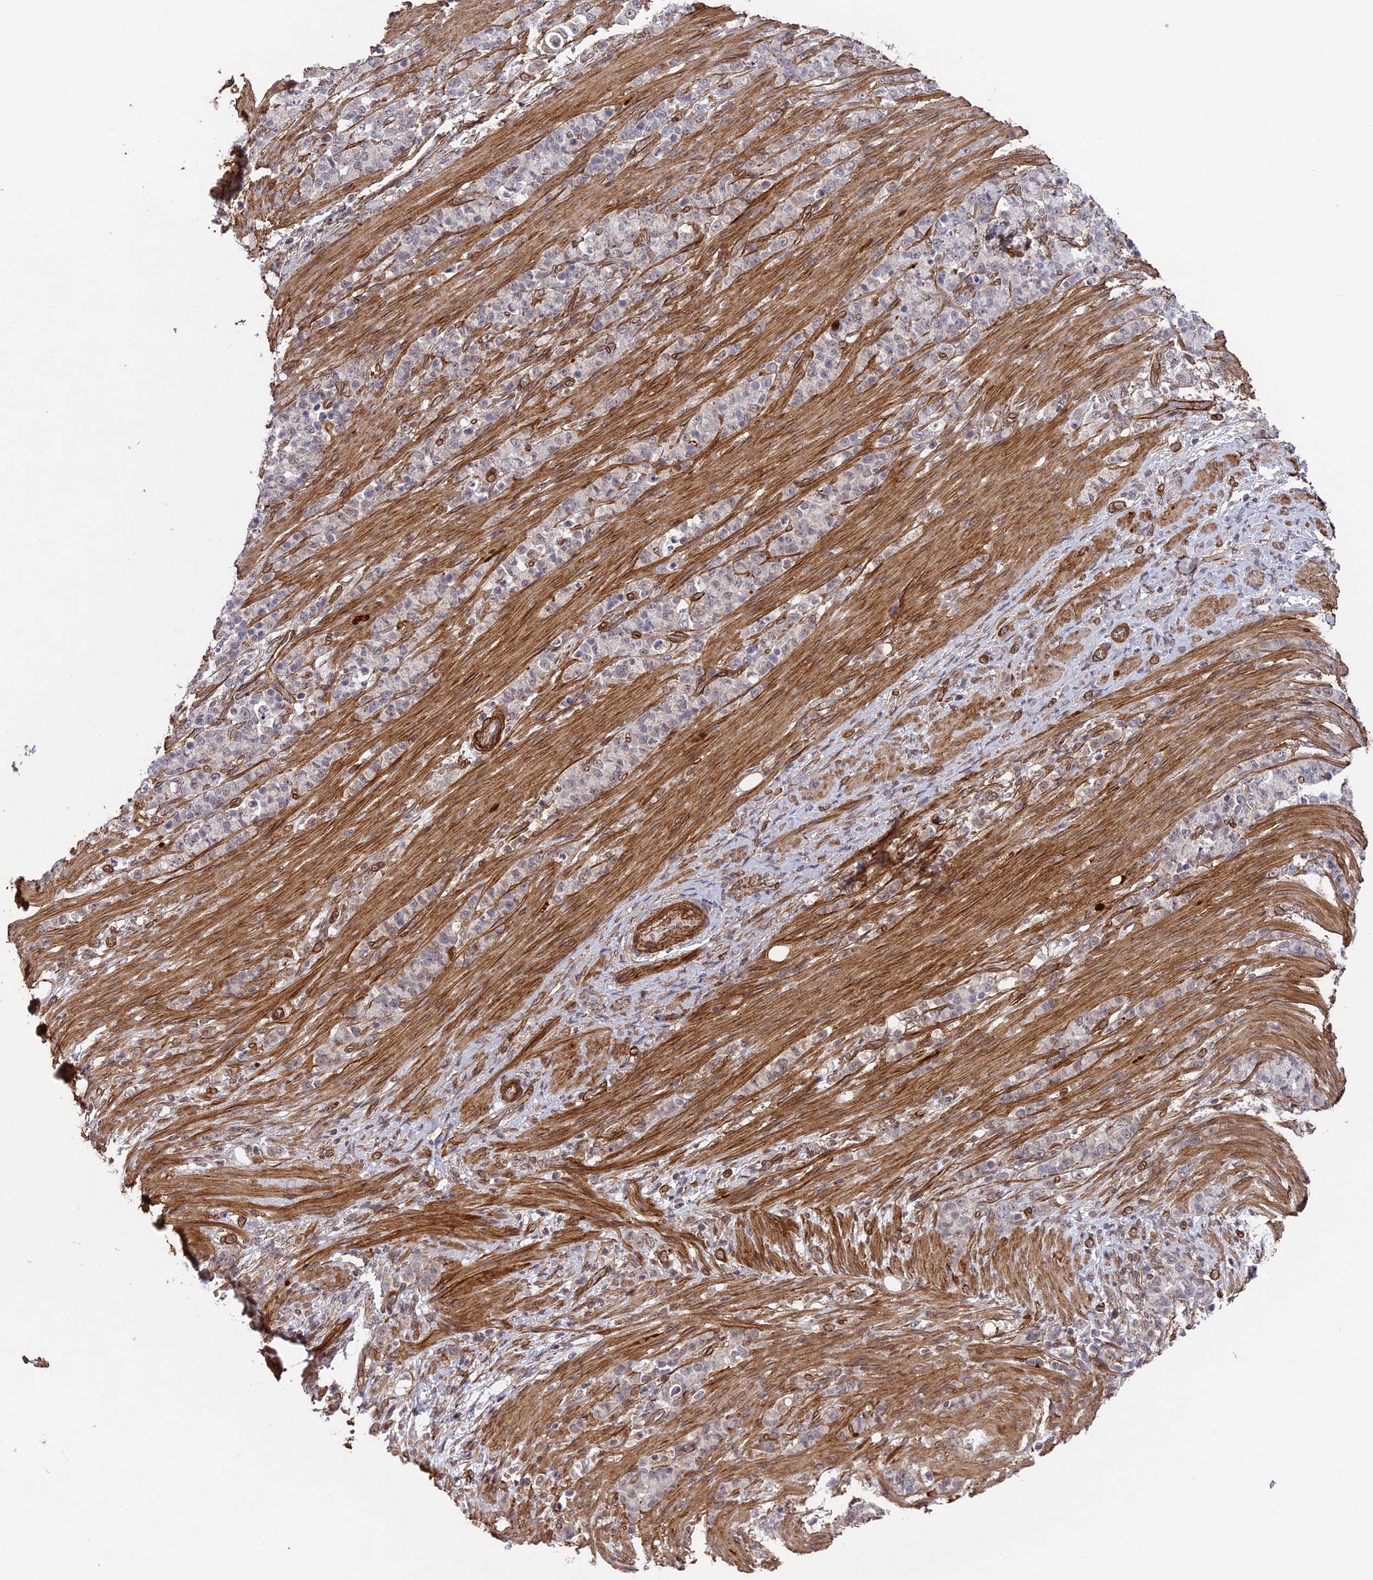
{"staining": {"intensity": "negative", "quantity": "none", "location": "none"}, "tissue": "stomach cancer", "cell_type": "Tumor cells", "image_type": "cancer", "snomed": [{"axis": "morphology", "description": "Adenocarcinoma, NOS"}, {"axis": "topography", "description": "Stomach"}], "caption": "A micrograph of human stomach adenocarcinoma is negative for staining in tumor cells.", "gene": "TNS1", "patient": {"sex": "female", "age": 79}}